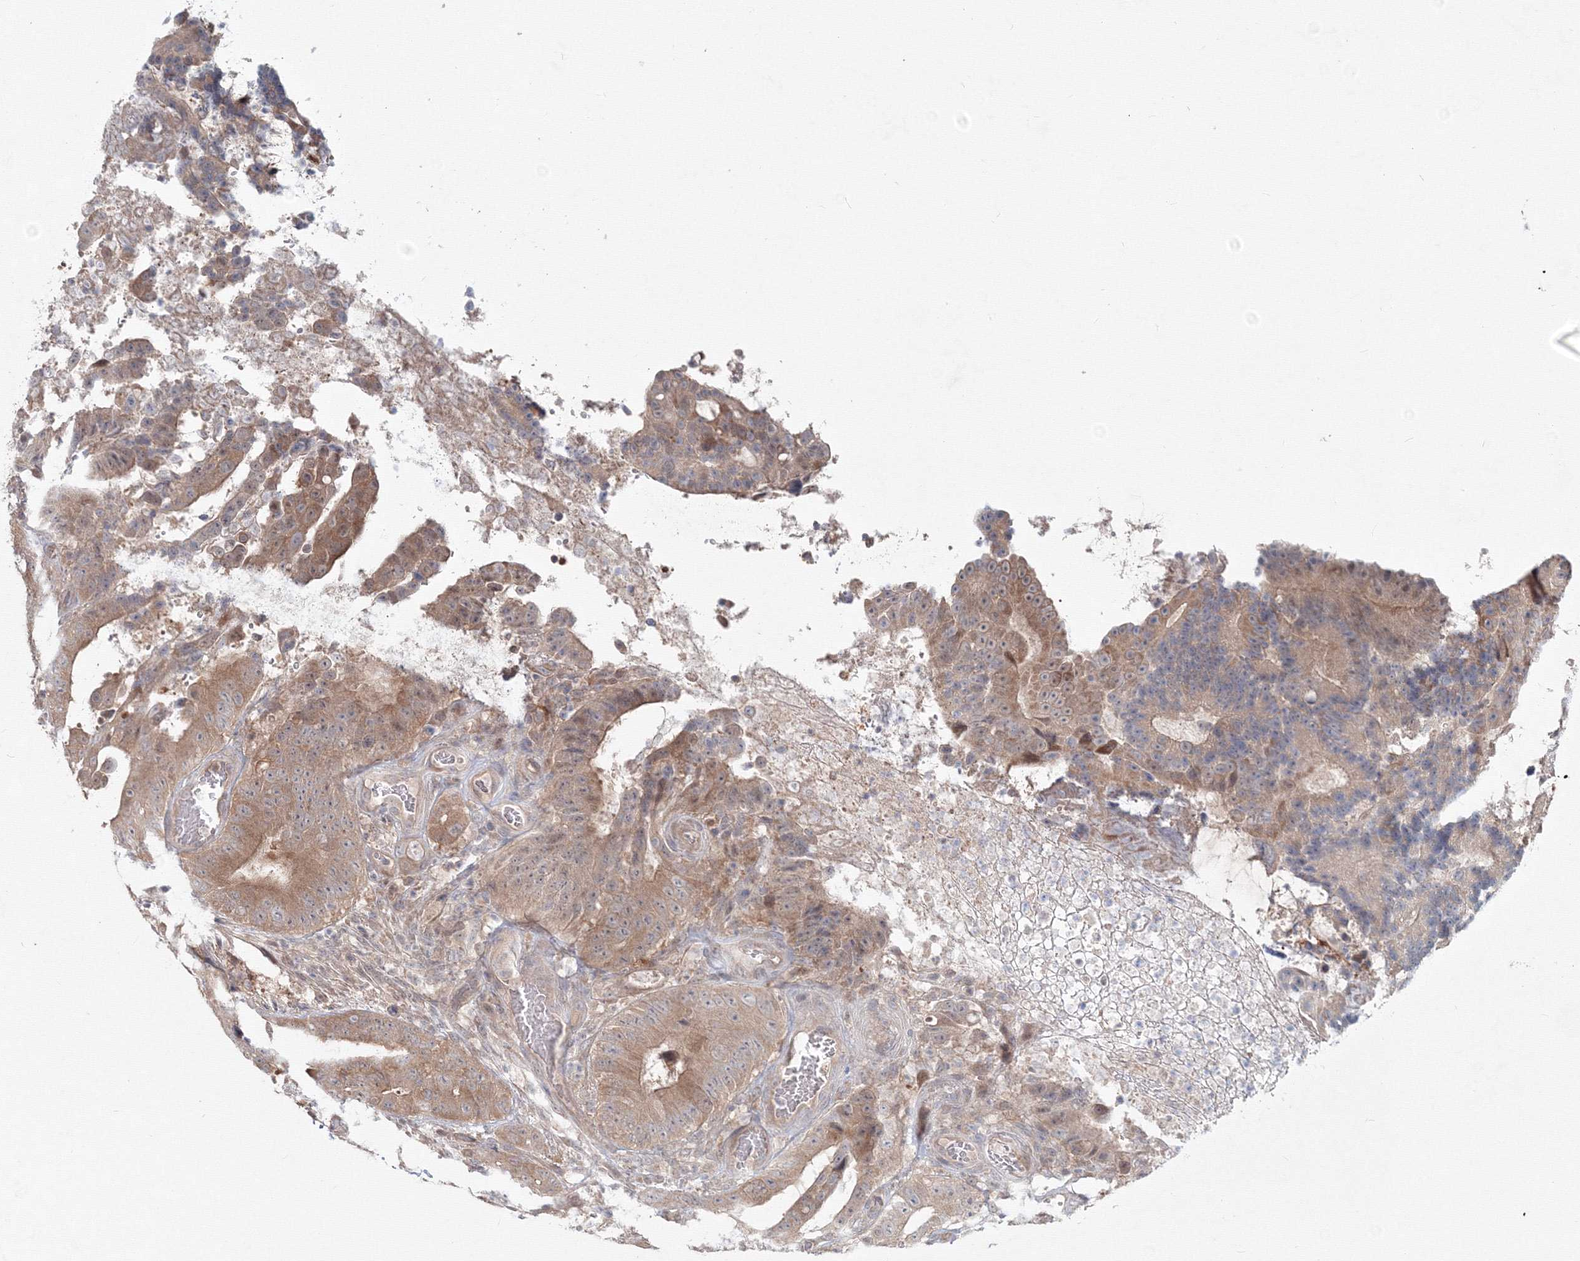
{"staining": {"intensity": "moderate", "quantity": ">75%", "location": "cytoplasmic/membranous"}, "tissue": "colorectal cancer", "cell_type": "Tumor cells", "image_type": "cancer", "snomed": [{"axis": "morphology", "description": "Adenocarcinoma, NOS"}, {"axis": "topography", "description": "Colon"}], "caption": "A photomicrograph of colorectal cancer (adenocarcinoma) stained for a protein reveals moderate cytoplasmic/membranous brown staining in tumor cells.", "gene": "MKRN2", "patient": {"sex": "male", "age": 83}}